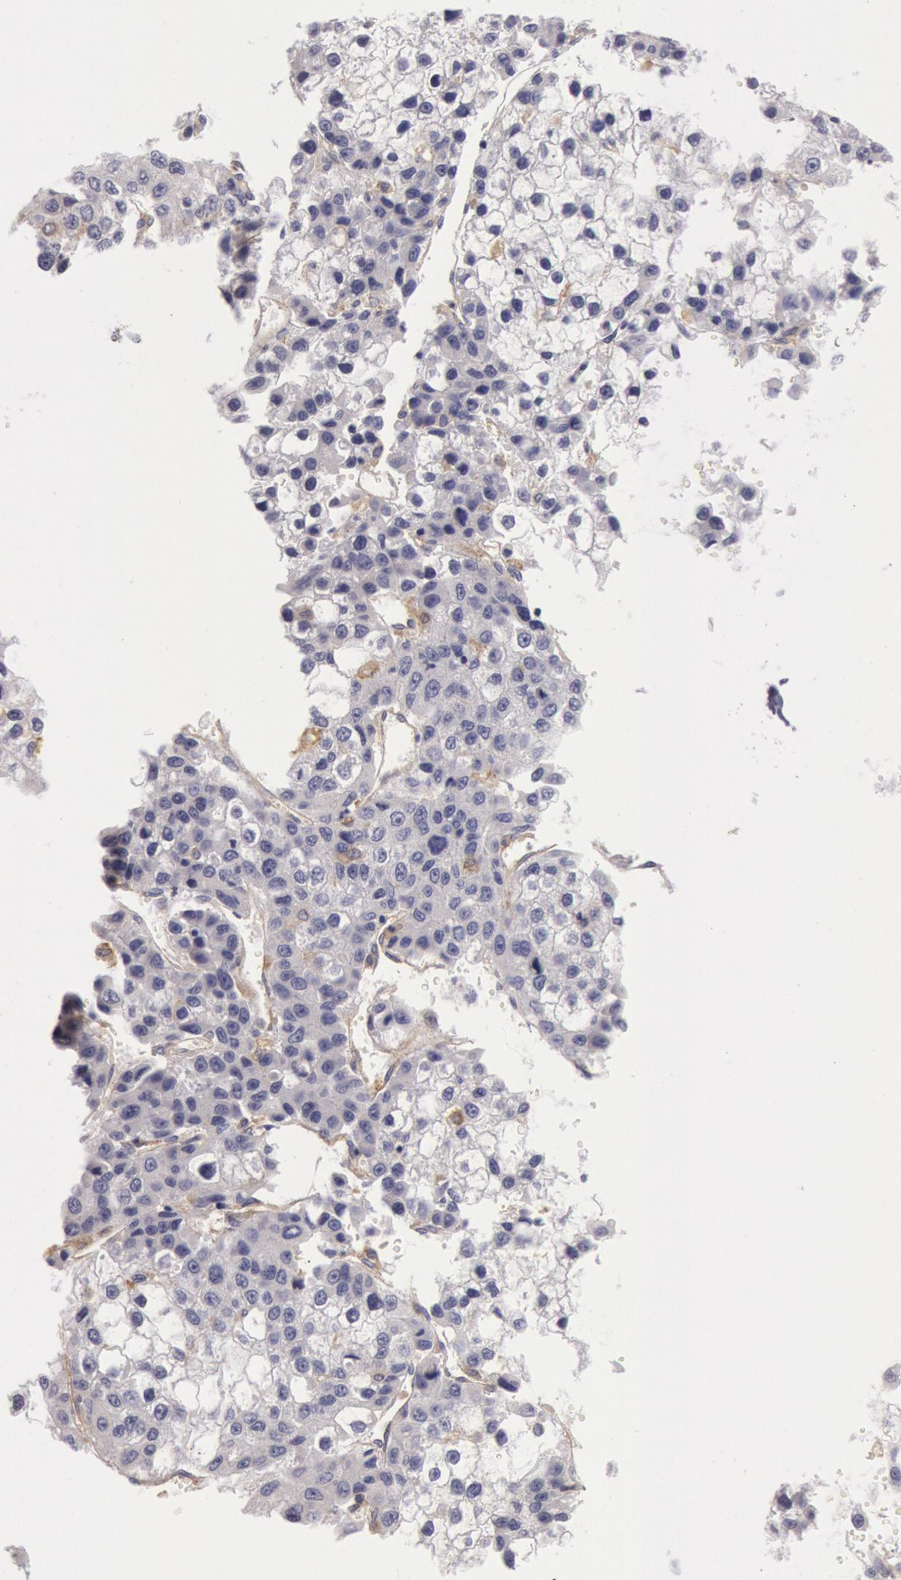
{"staining": {"intensity": "negative", "quantity": "none", "location": "none"}, "tissue": "liver cancer", "cell_type": "Tumor cells", "image_type": "cancer", "snomed": [{"axis": "morphology", "description": "Carcinoma, Hepatocellular, NOS"}, {"axis": "topography", "description": "Liver"}], "caption": "Immunohistochemistry histopathology image of neoplastic tissue: liver hepatocellular carcinoma stained with DAB (3,3'-diaminobenzidine) displays no significant protein staining in tumor cells.", "gene": "MYO5A", "patient": {"sex": "female", "age": 66}}